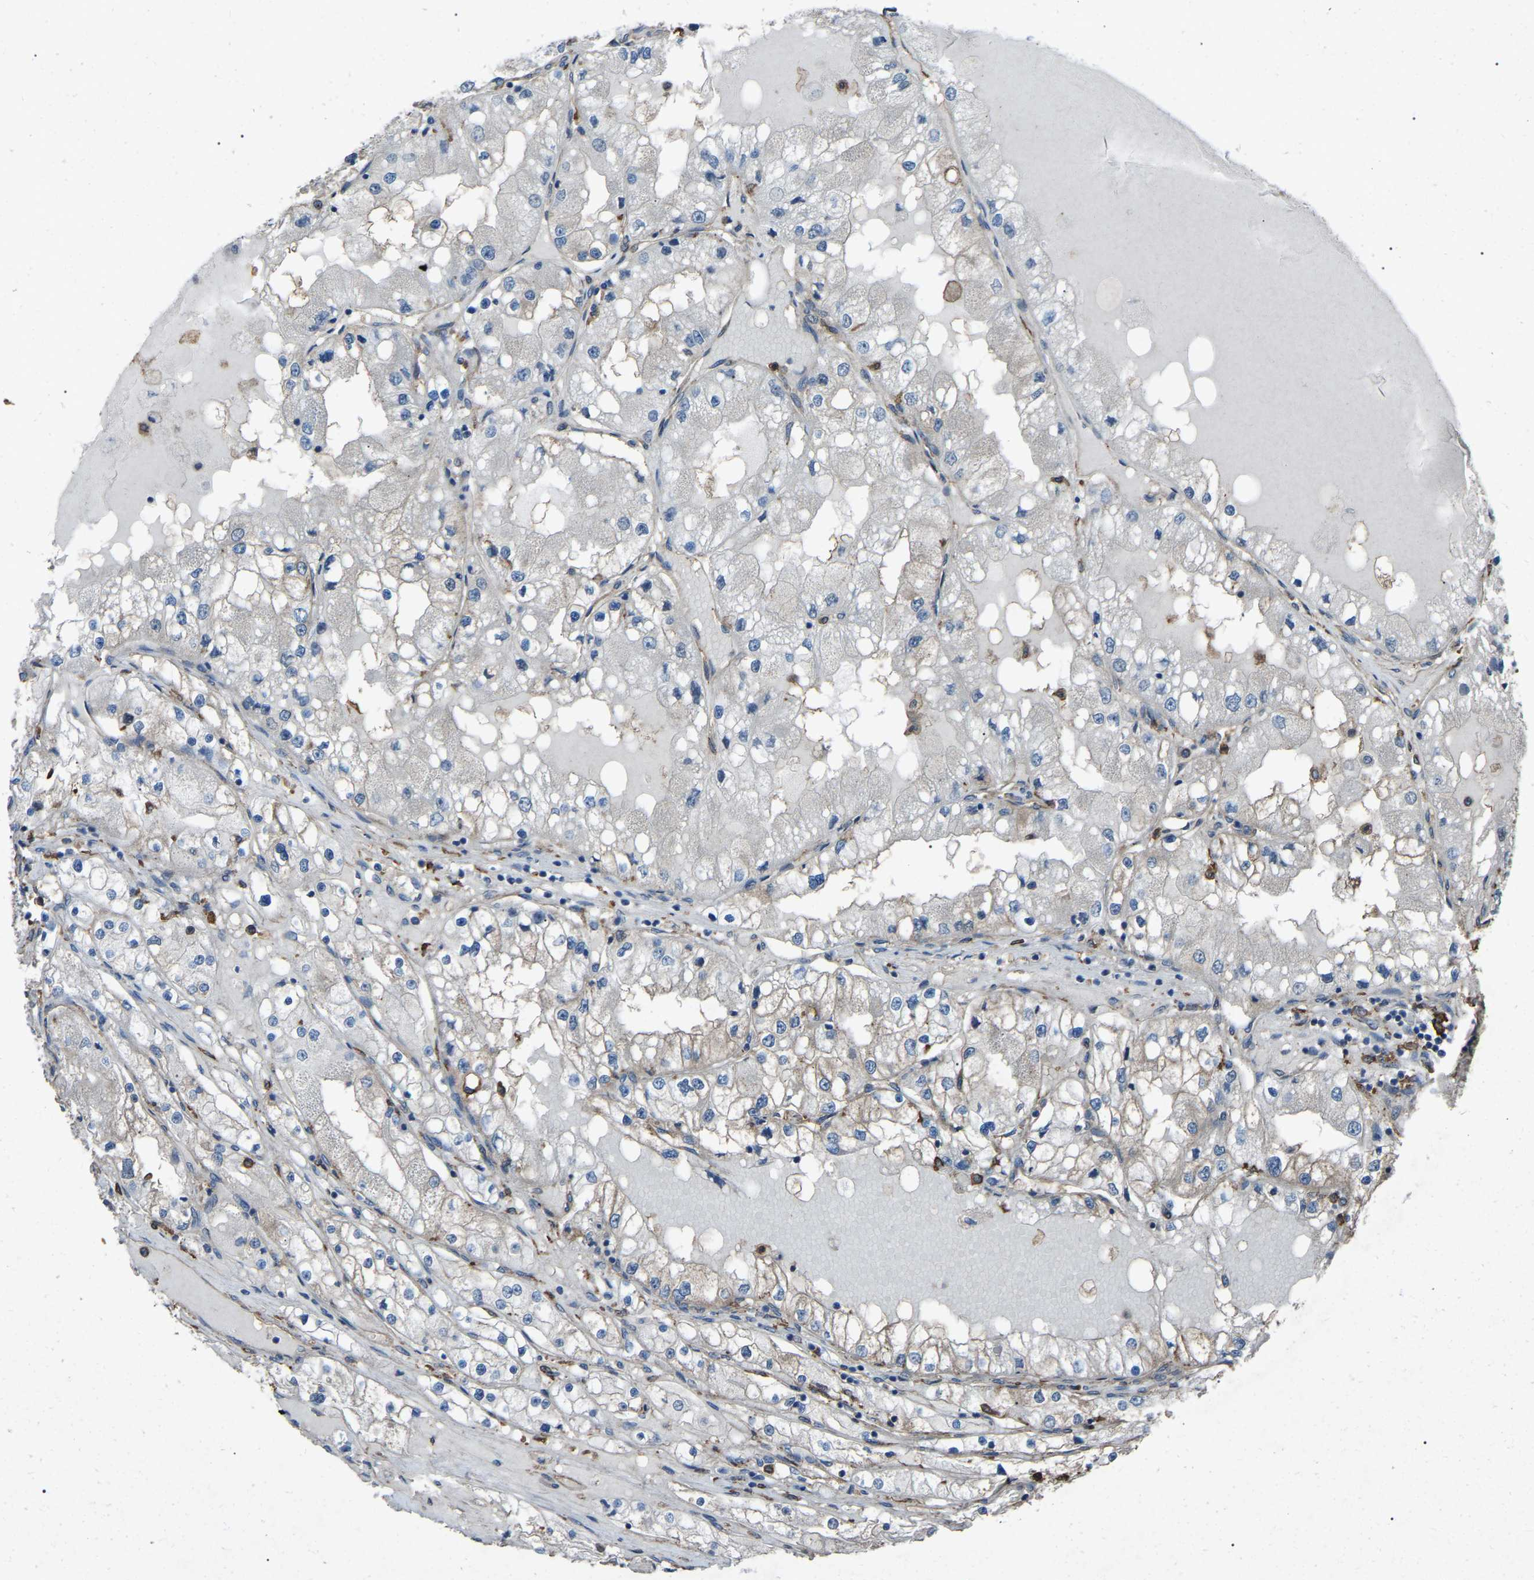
{"staining": {"intensity": "weak", "quantity": "<25%", "location": "cytoplasmic/membranous"}, "tissue": "renal cancer", "cell_type": "Tumor cells", "image_type": "cancer", "snomed": [{"axis": "morphology", "description": "Adenocarcinoma, NOS"}, {"axis": "topography", "description": "Kidney"}], "caption": "The photomicrograph demonstrates no staining of tumor cells in adenocarcinoma (renal).", "gene": "AIMP1", "patient": {"sex": "male", "age": 68}}